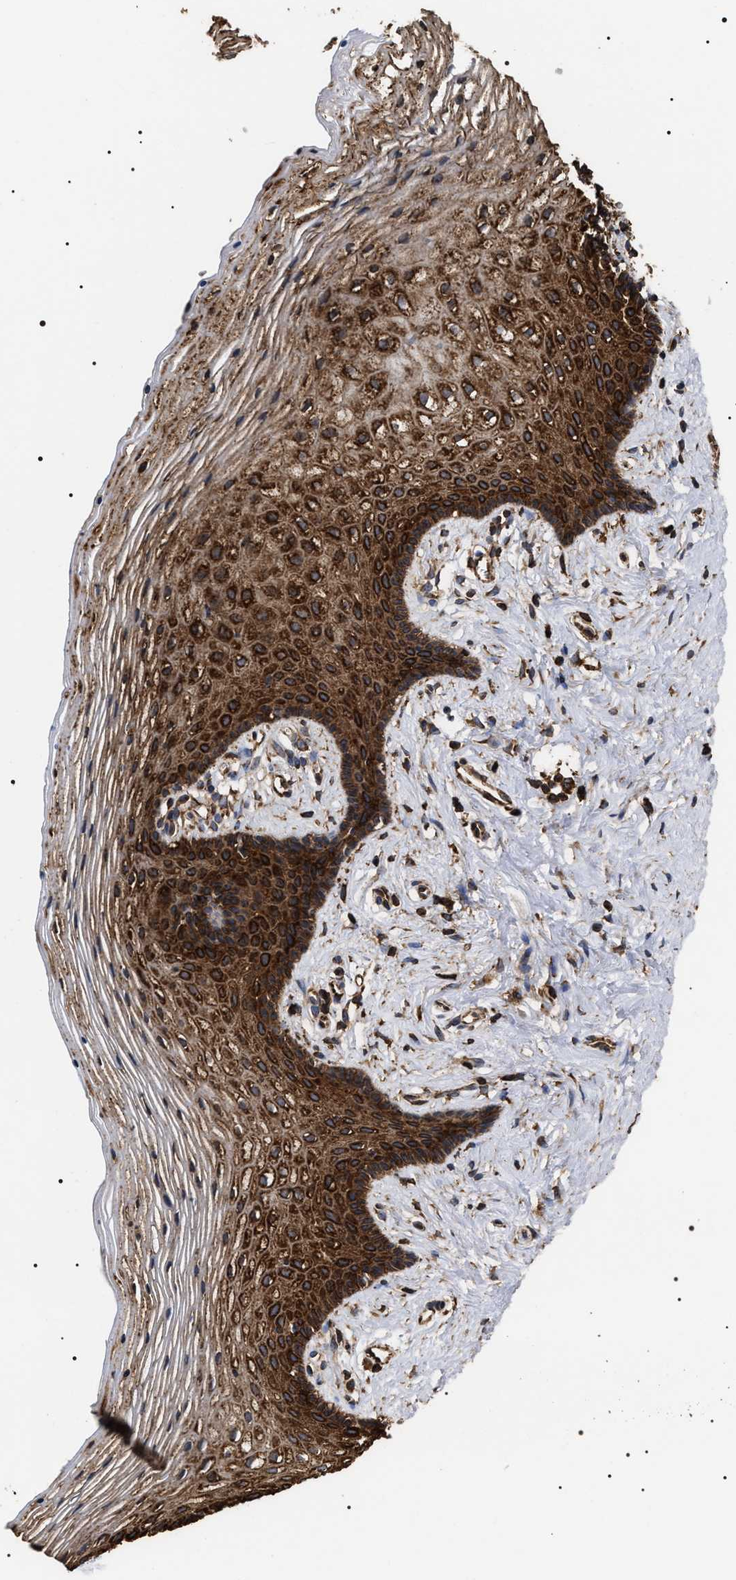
{"staining": {"intensity": "strong", "quantity": "25%-75%", "location": "cytoplasmic/membranous"}, "tissue": "vagina", "cell_type": "Squamous epithelial cells", "image_type": "normal", "snomed": [{"axis": "morphology", "description": "Normal tissue, NOS"}, {"axis": "topography", "description": "Vagina"}], "caption": "Strong cytoplasmic/membranous protein positivity is present in about 25%-75% of squamous epithelial cells in vagina. The staining was performed using DAB to visualize the protein expression in brown, while the nuclei were stained in blue with hematoxylin (Magnification: 20x).", "gene": "SERBP1", "patient": {"sex": "female", "age": 32}}